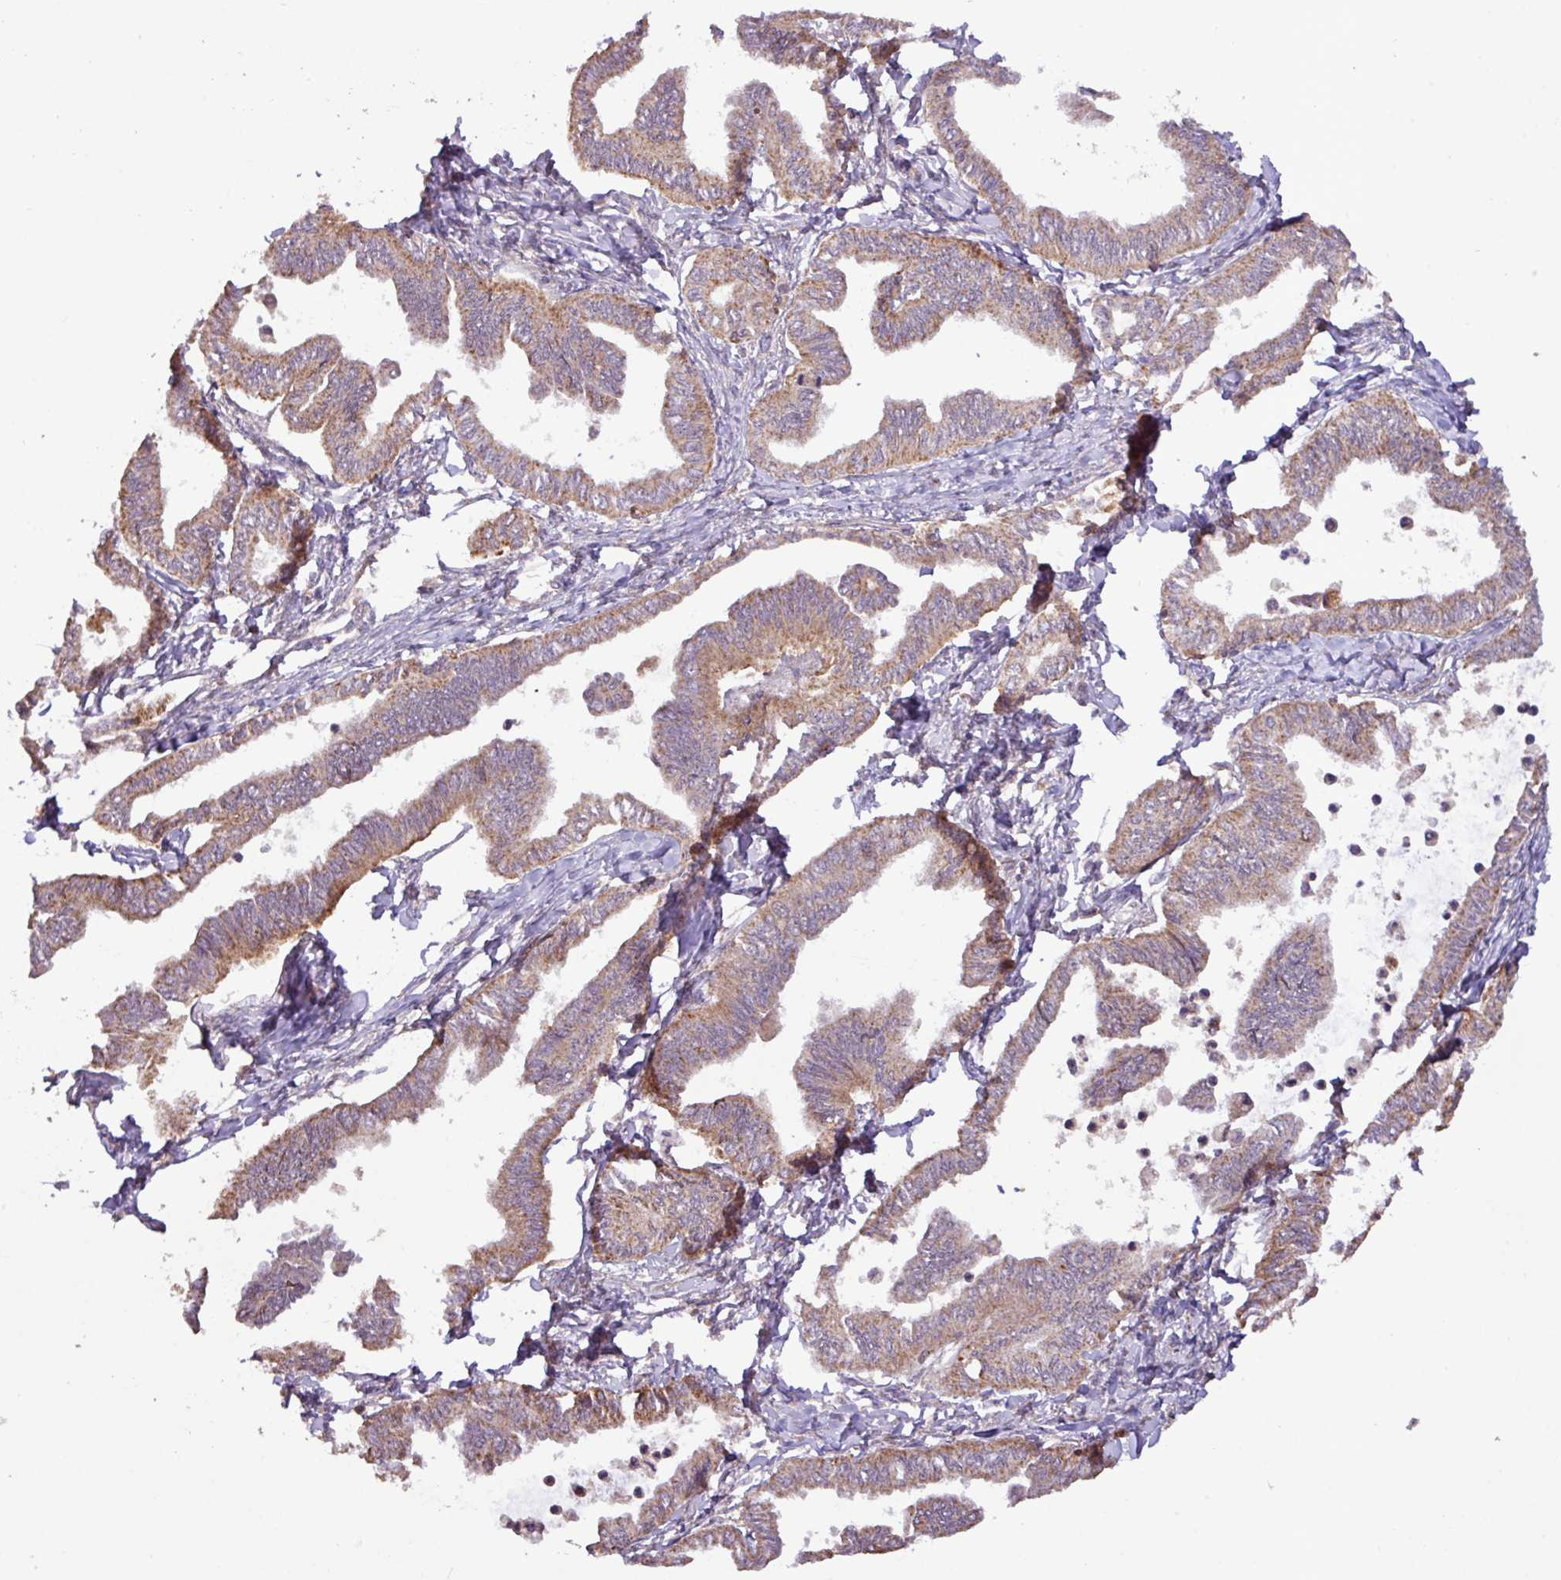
{"staining": {"intensity": "moderate", "quantity": ">75%", "location": "cytoplasmic/membranous"}, "tissue": "ovarian cancer", "cell_type": "Tumor cells", "image_type": "cancer", "snomed": [{"axis": "morphology", "description": "Carcinoma, endometroid"}, {"axis": "topography", "description": "Ovary"}], "caption": "Human ovarian cancer stained with a brown dye shows moderate cytoplasmic/membranous positive staining in about >75% of tumor cells.", "gene": "YPEL3", "patient": {"sex": "female", "age": 70}}